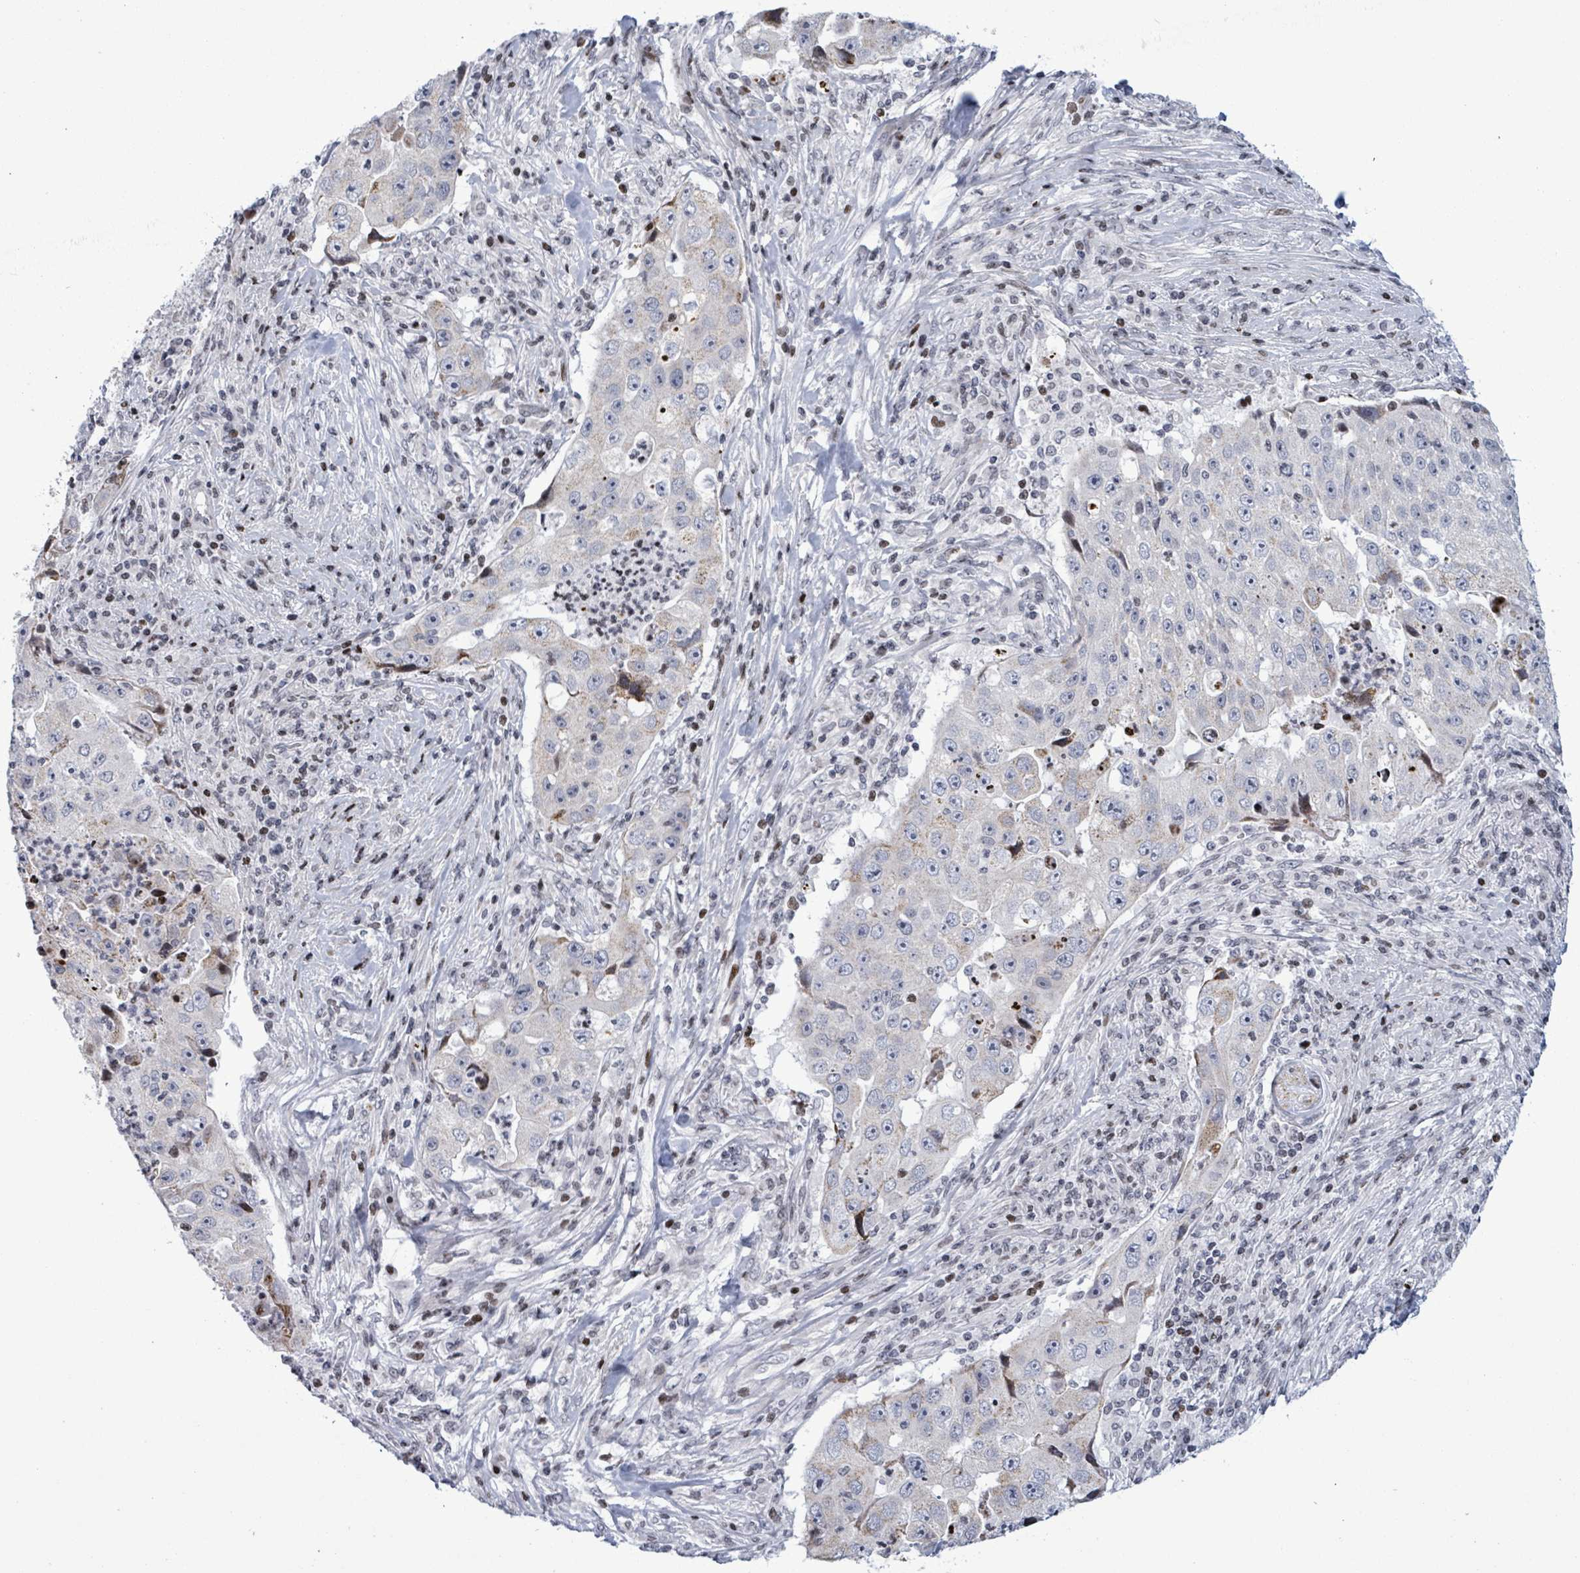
{"staining": {"intensity": "weak", "quantity": "<25%", "location": "cytoplasmic/membranous"}, "tissue": "lung cancer", "cell_type": "Tumor cells", "image_type": "cancer", "snomed": [{"axis": "morphology", "description": "Squamous cell carcinoma, NOS"}, {"axis": "topography", "description": "Lung"}], "caption": "Immunohistochemistry (IHC) of lung cancer (squamous cell carcinoma) demonstrates no expression in tumor cells.", "gene": "FNDC4", "patient": {"sex": "male", "age": 64}}